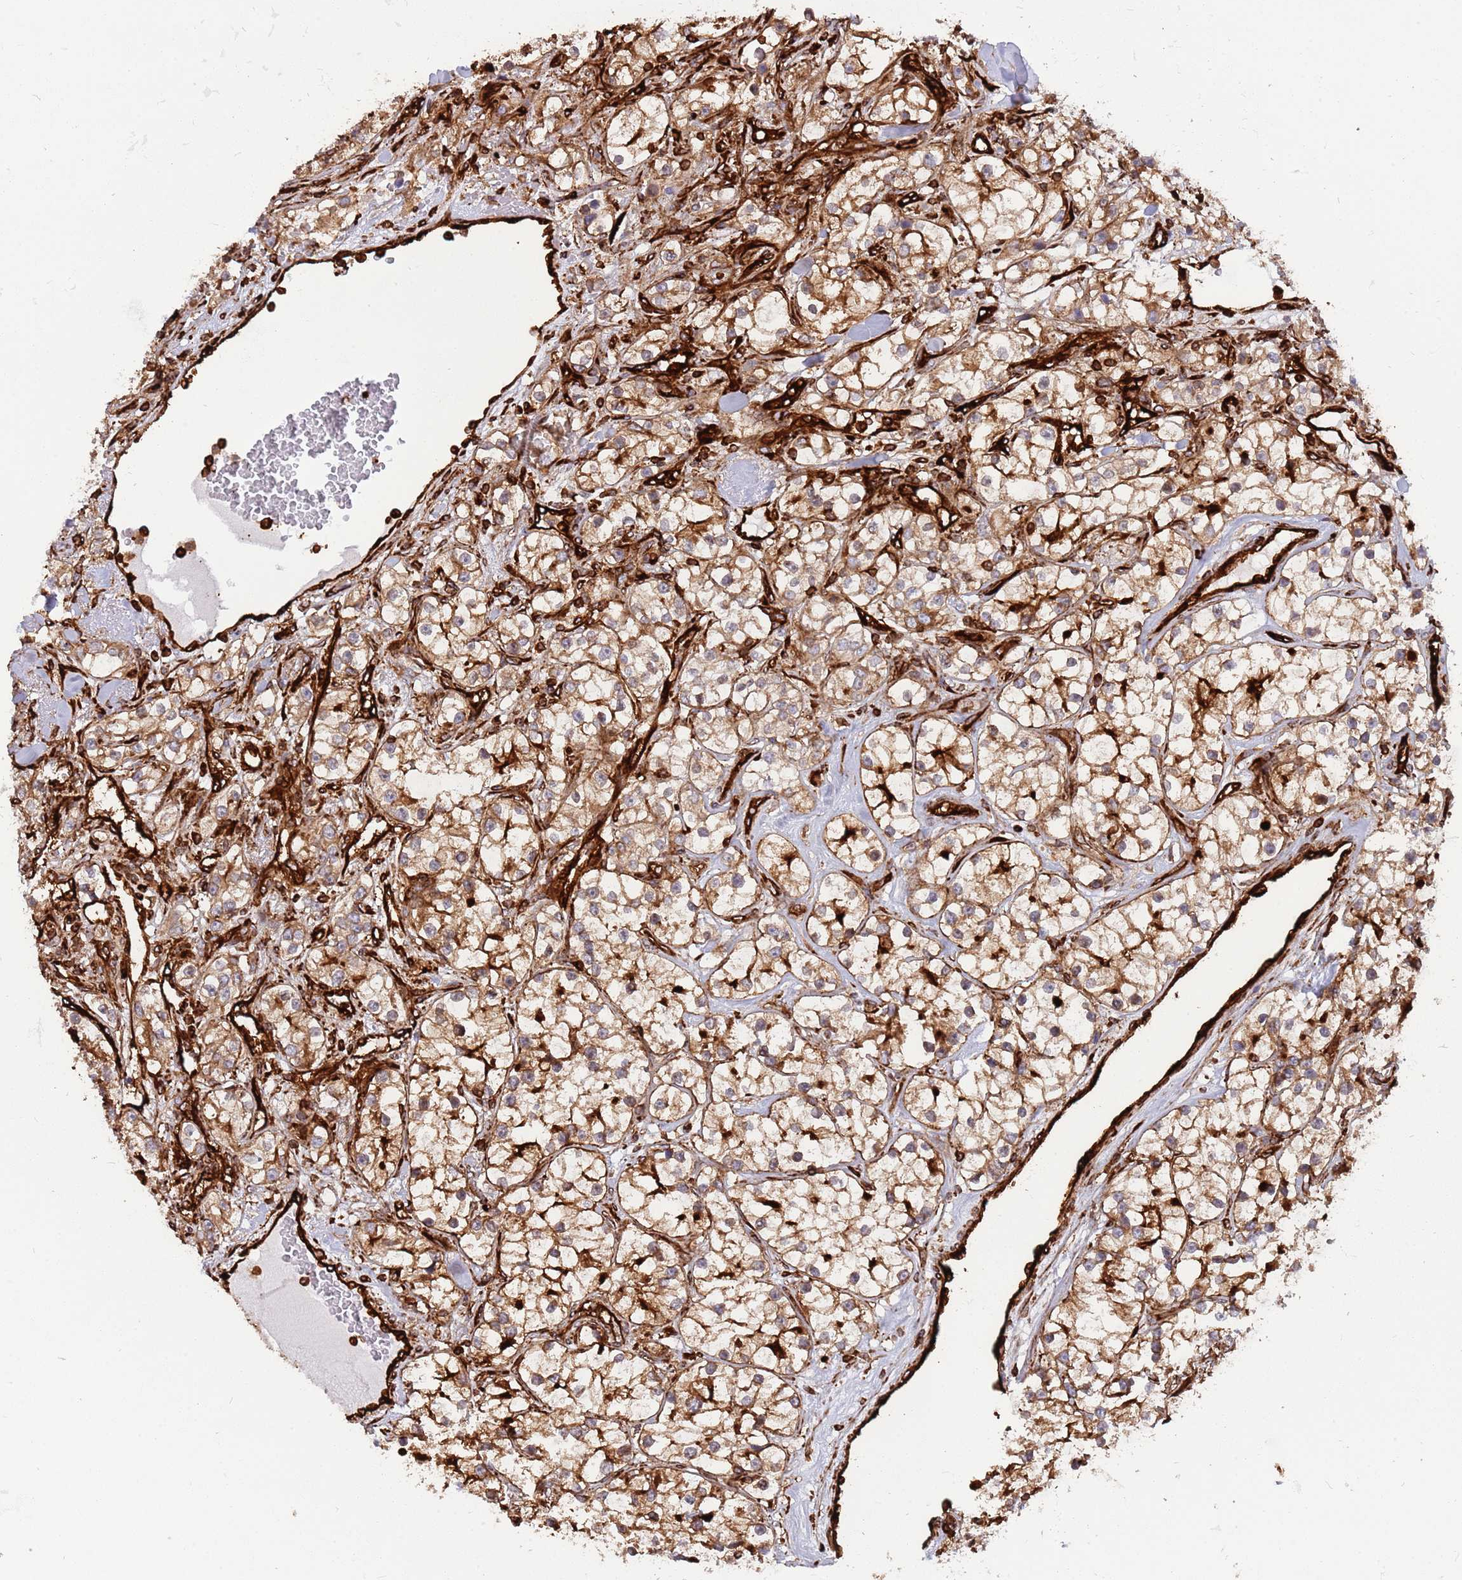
{"staining": {"intensity": "moderate", "quantity": ">75%", "location": "cytoplasmic/membranous"}, "tissue": "renal cancer", "cell_type": "Tumor cells", "image_type": "cancer", "snomed": [{"axis": "morphology", "description": "Adenocarcinoma, NOS"}, {"axis": "topography", "description": "Kidney"}], "caption": "Moderate cytoplasmic/membranous positivity is appreciated in about >75% of tumor cells in renal cancer.", "gene": "KBTBD7", "patient": {"sex": "male", "age": 77}}